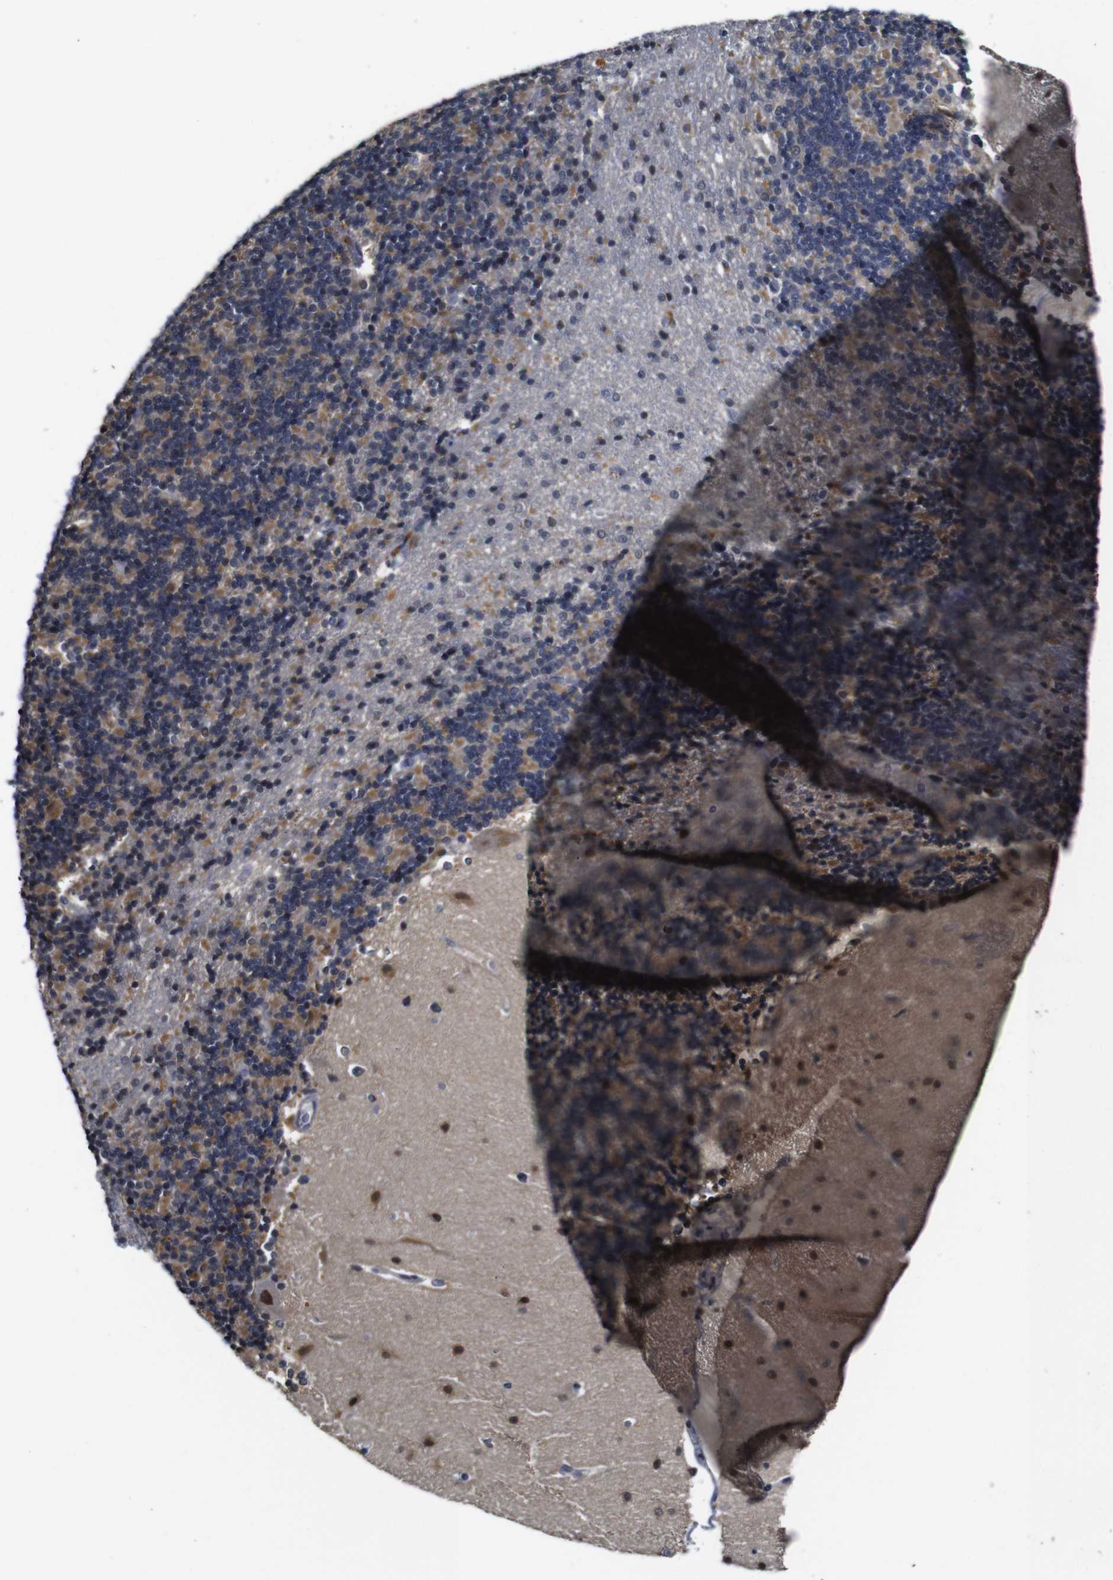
{"staining": {"intensity": "moderate", "quantity": "25%-75%", "location": "cytoplasmic/membranous"}, "tissue": "cerebellum", "cell_type": "Cells in granular layer", "image_type": "normal", "snomed": [{"axis": "morphology", "description": "Normal tissue, NOS"}, {"axis": "topography", "description": "Cerebellum"}], "caption": "An image of human cerebellum stained for a protein demonstrates moderate cytoplasmic/membranous brown staining in cells in granular layer. Immunohistochemistry (ihc) stains the protein in brown and the nuclei are stained blue.", "gene": "NTRK3", "patient": {"sex": "female", "age": 54}}